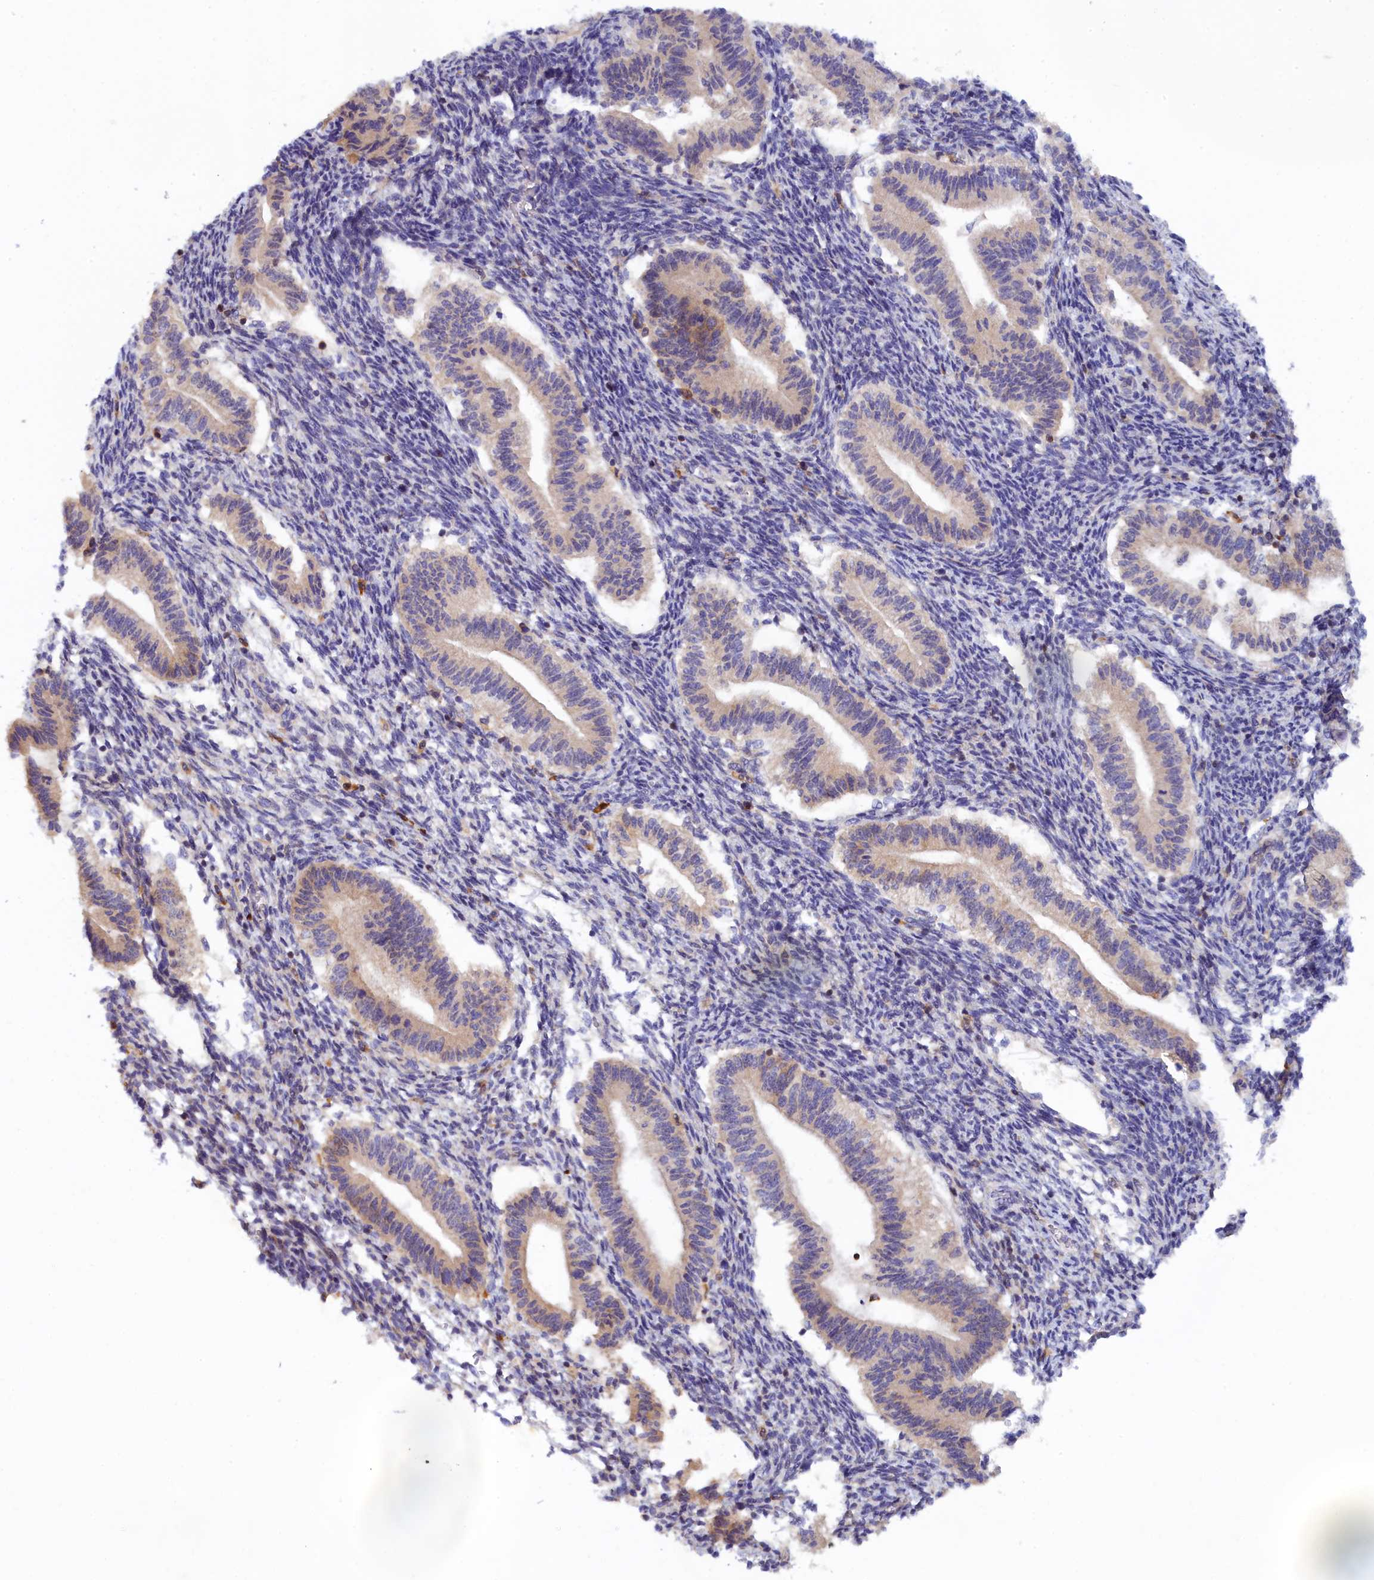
{"staining": {"intensity": "negative", "quantity": "none", "location": "none"}, "tissue": "endometrium", "cell_type": "Cells in endometrial stroma", "image_type": "normal", "snomed": [{"axis": "morphology", "description": "Normal tissue, NOS"}, {"axis": "topography", "description": "Endometrium"}], "caption": "Protein analysis of unremarkable endometrium exhibits no significant staining in cells in endometrial stroma.", "gene": "SPATA5L1", "patient": {"sex": "female", "age": 25}}